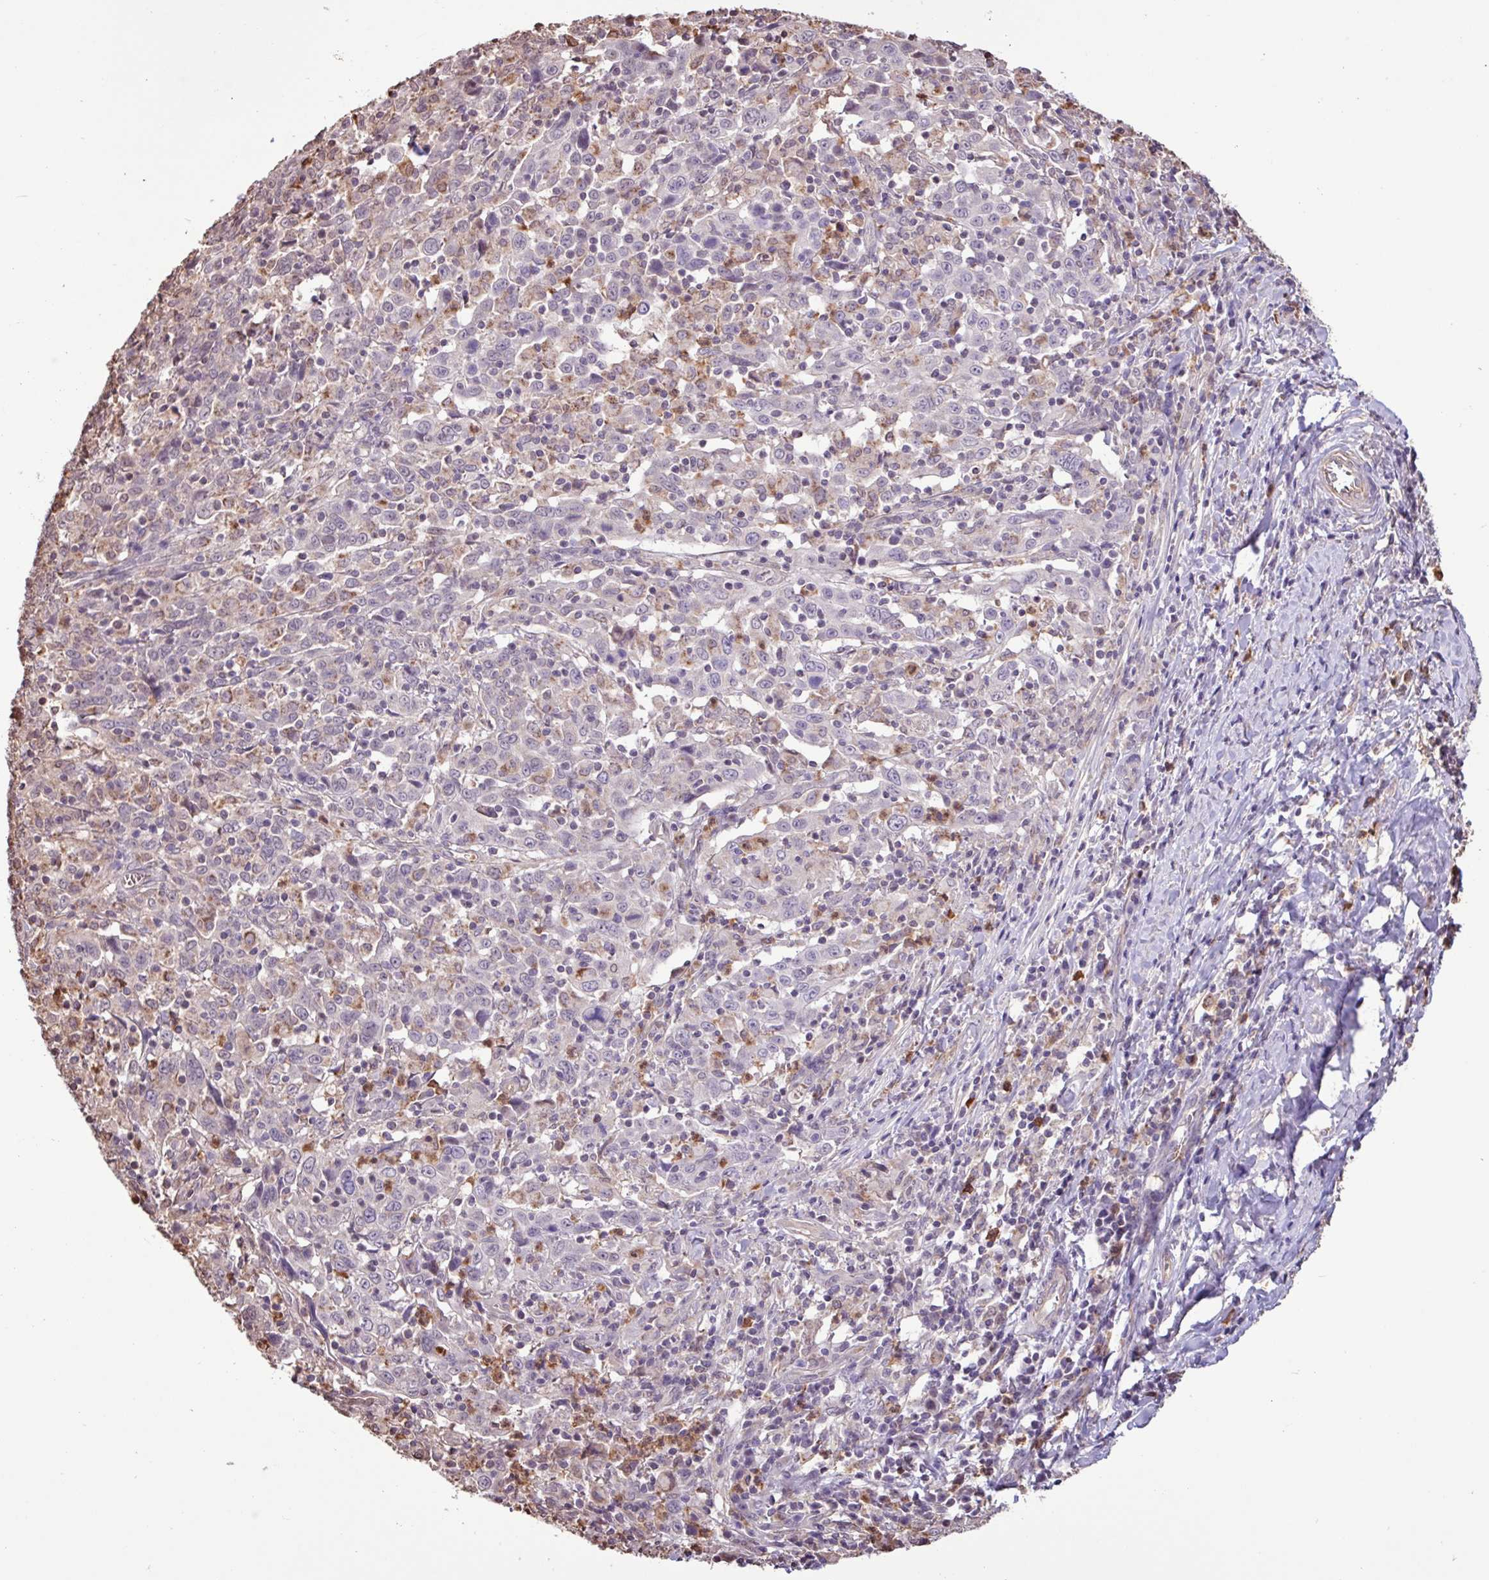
{"staining": {"intensity": "negative", "quantity": "none", "location": "none"}, "tissue": "cervical cancer", "cell_type": "Tumor cells", "image_type": "cancer", "snomed": [{"axis": "morphology", "description": "Squamous cell carcinoma, NOS"}, {"axis": "topography", "description": "Cervix"}], "caption": "Immunohistochemical staining of human squamous cell carcinoma (cervical) demonstrates no significant expression in tumor cells.", "gene": "CHST11", "patient": {"sex": "female", "age": 46}}